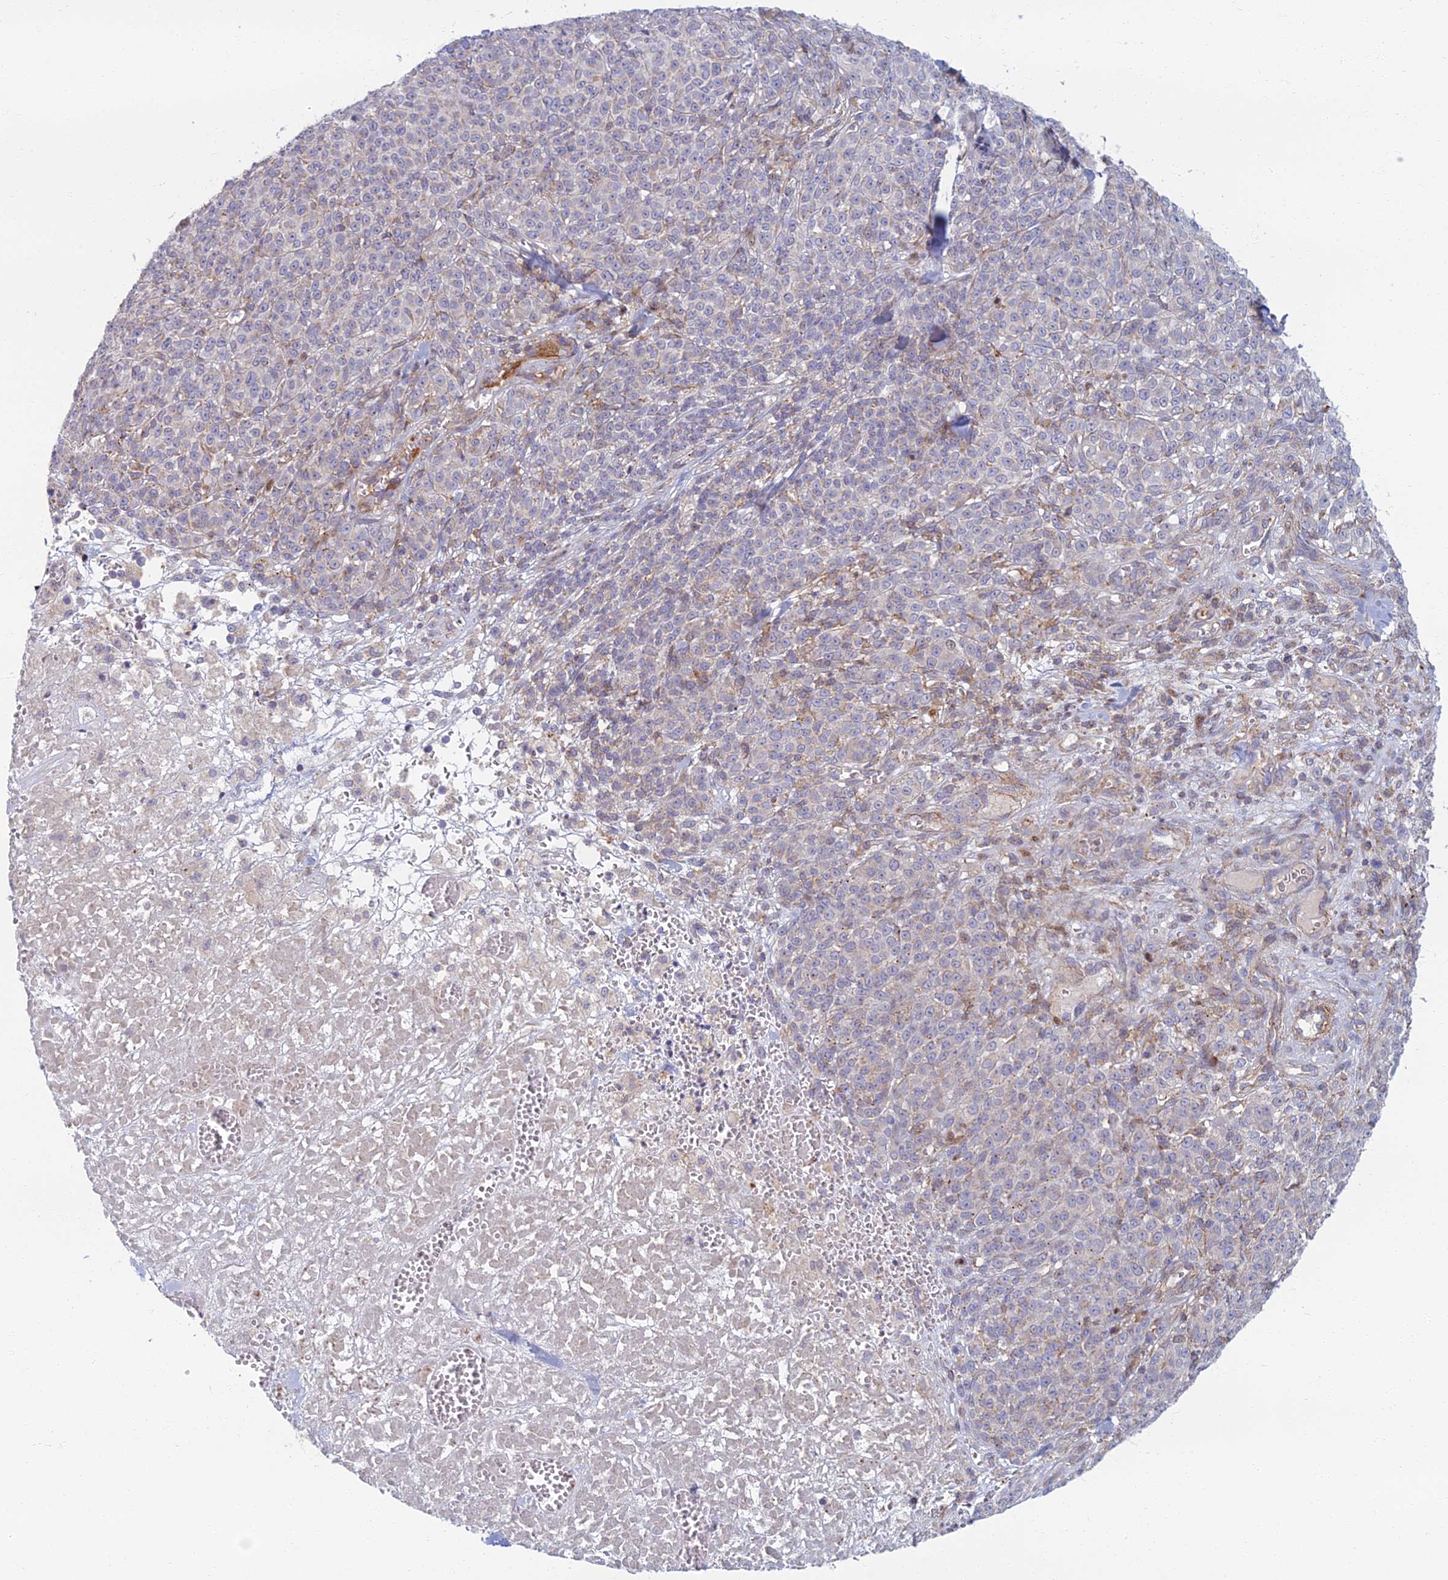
{"staining": {"intensity": "negative", "quantity": "none", "location": "none"}, "tissue": "melanoma", "cell_type": "Tumor cells", "image_type": "cancer", "snomed": [{"axis": "morphology", "description": "Normal tissue, NOS"}, {"axis": "morphology", "description": "Malignant melanoma, NOS"}, {"axis": "topography", "description": "Skin"}], "caption": "High magnification brightfield microscopy of melanoma stained with DAB (brown) and counterstained with hematoxylin (blue): tumor cells show no significant staining.", "gene": "C15orf40", "patient": {"sex": "female", "age": 34}}